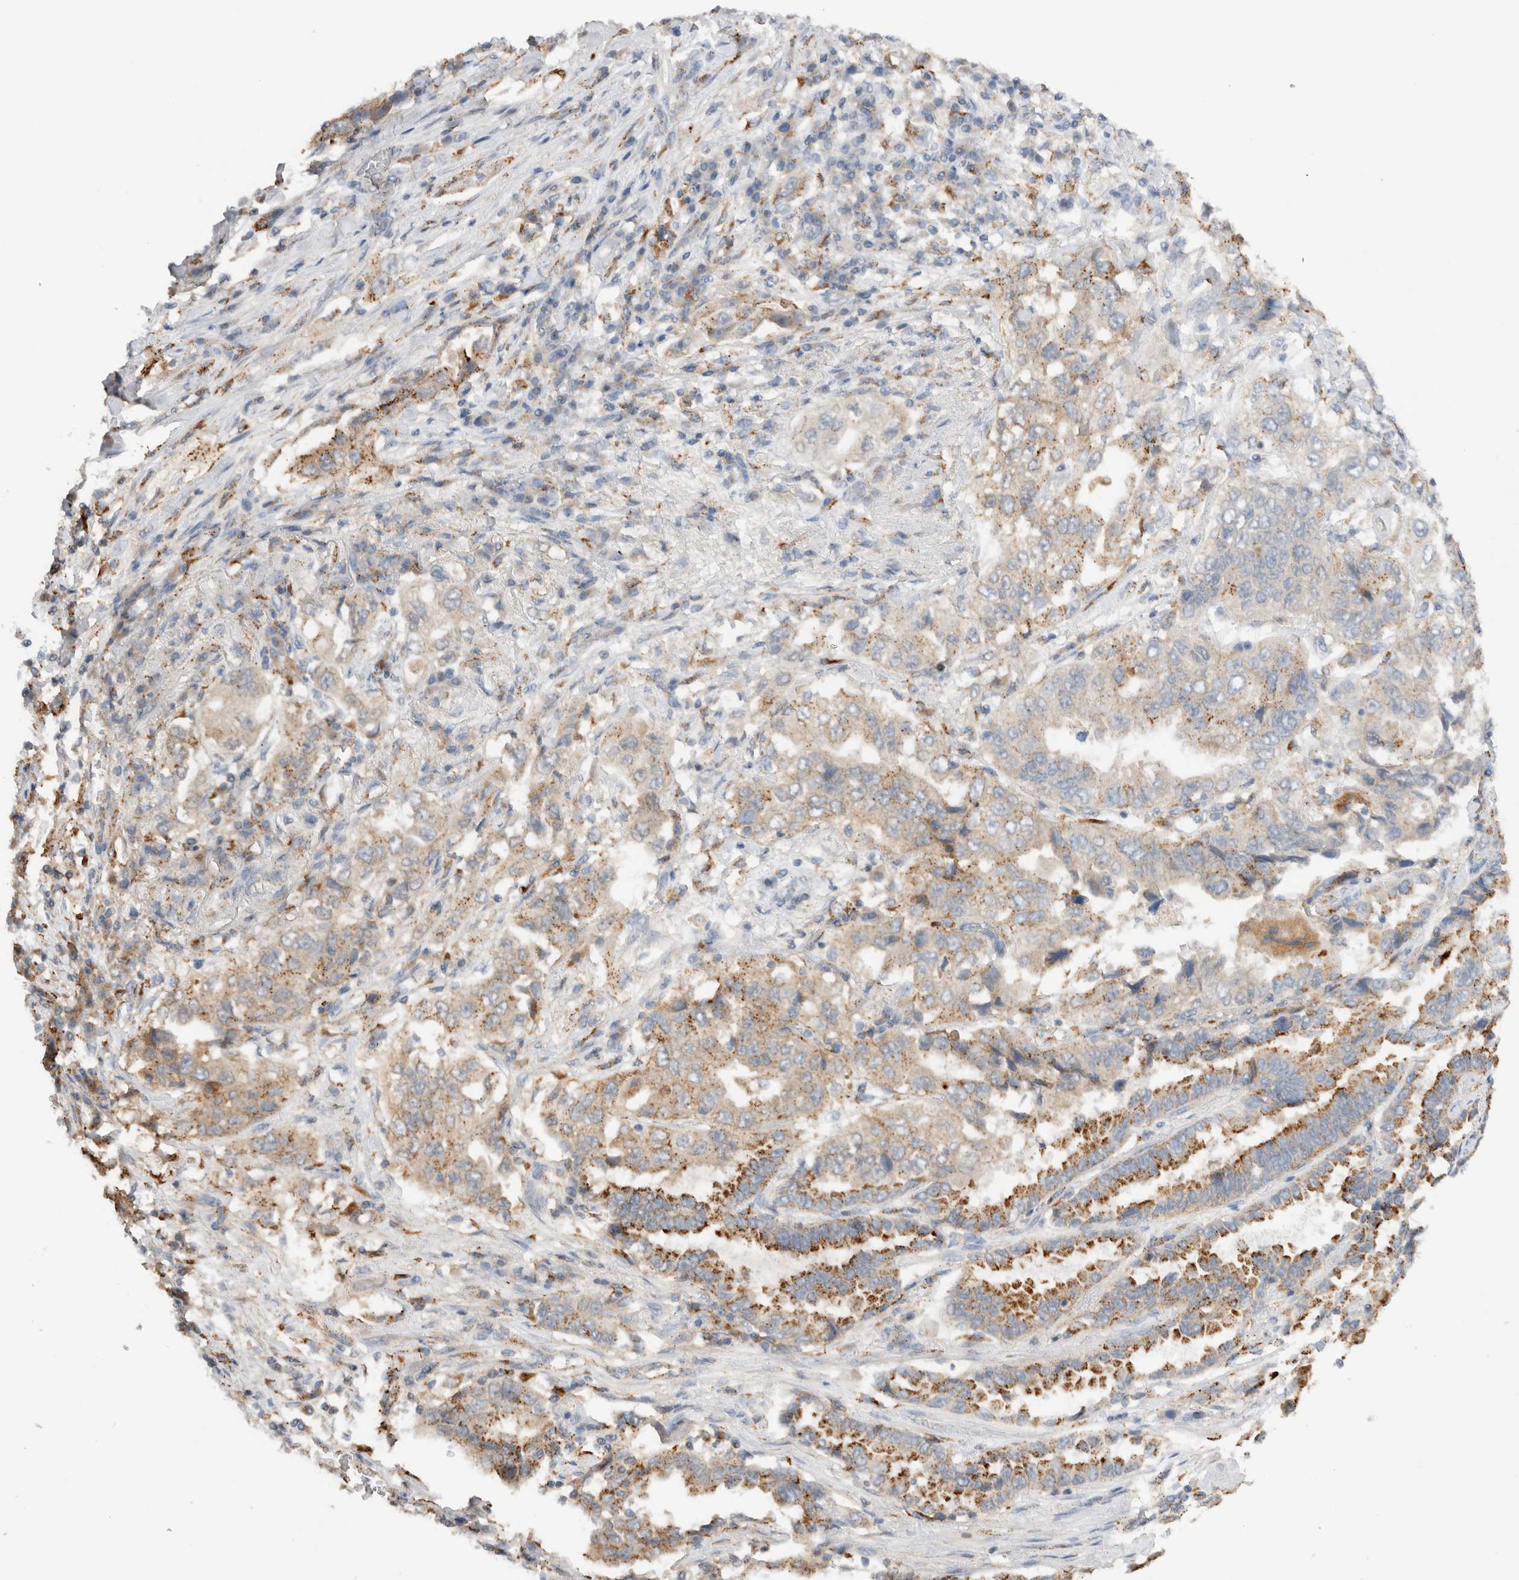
{"staining": {"intensity": "moderate", "quantity": "25%-75%", "location": "cytoplasmic/membranous"}, "tissue": "lung cancer", "cell_type": "Tumor cells", "image_type": "cancer", "snomed": [{"axis": "morphology", "description": "Adenocarcinoma, NOS"}, {"axis": "topography", "description": "Lung"}], "caption": "DAB (3,3'-diaminobenzidine) immunohistochemical staining of human lung adenocarcinoma reveals moderate cytoplasmic/membranous protein staining in about 25%-75% of tumor cells.", "gene": "GNS", "patient": {"sex": "female", "age": 51}}